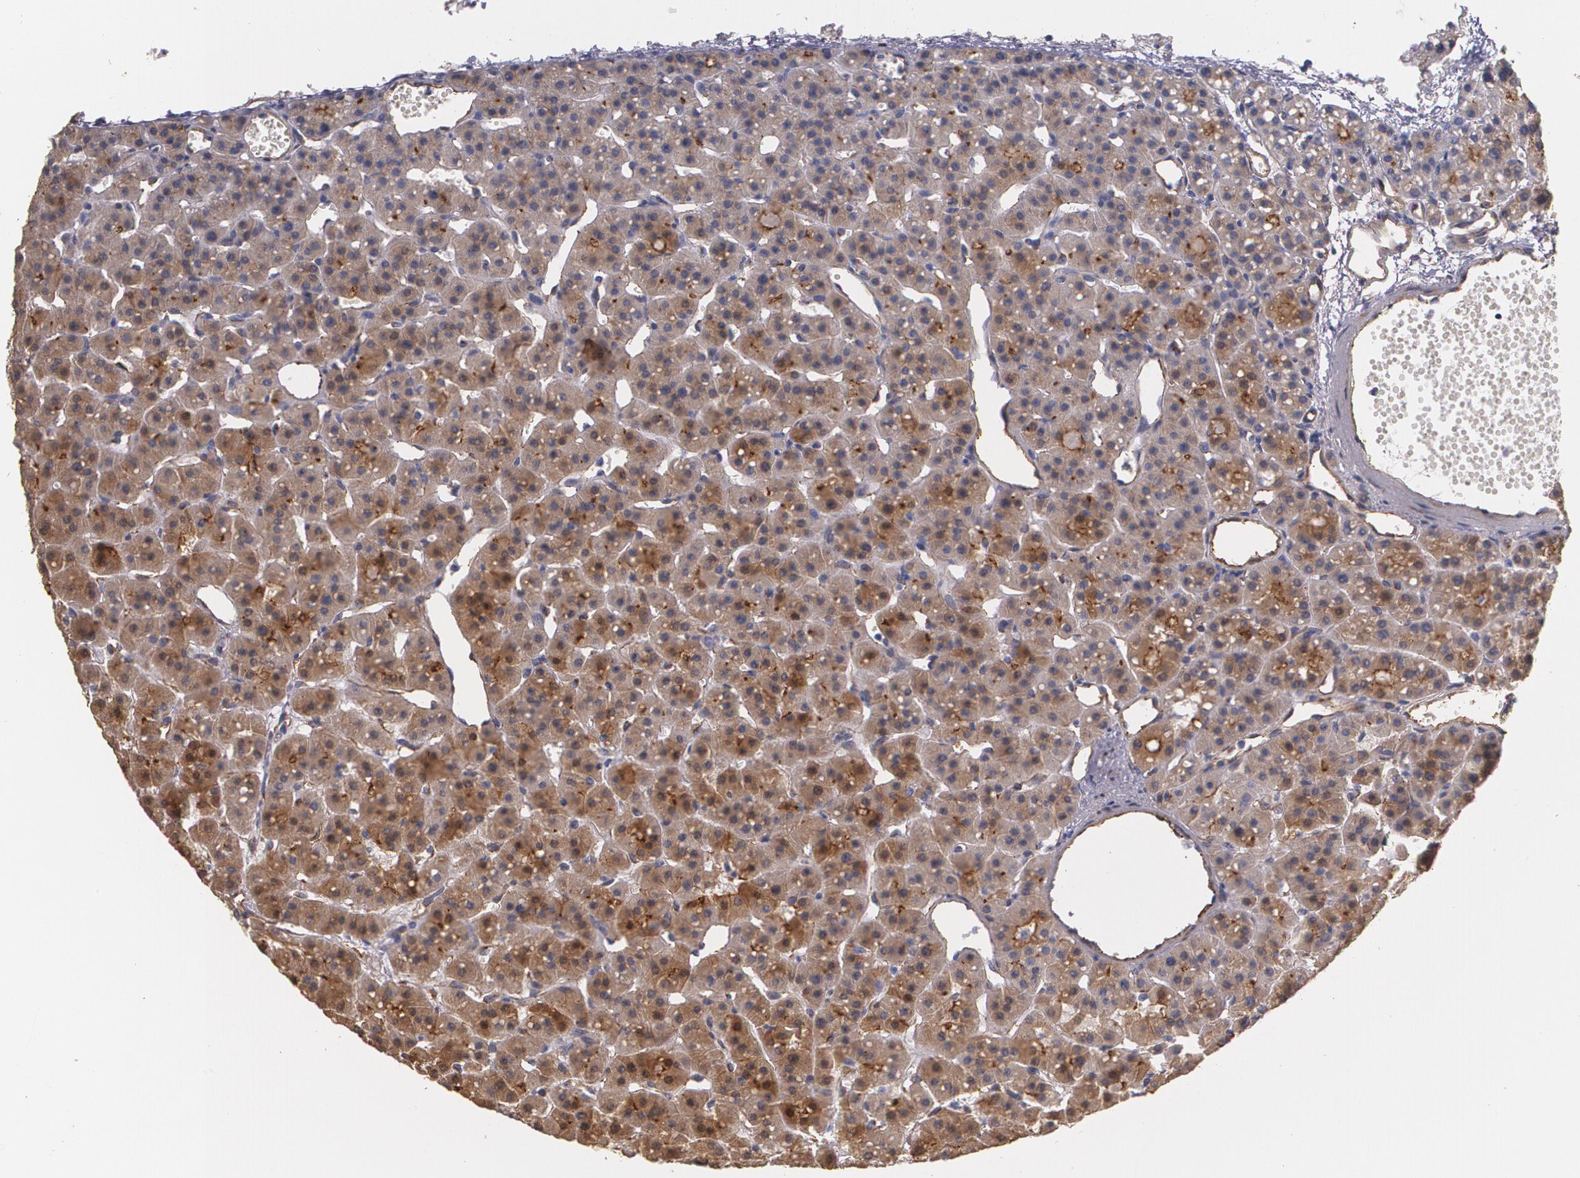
{"staining": {"intensity": "strong", "quantity": ">75%", "location": "cytoplasmic/membranous"}, "tissue": "parathyroid gland", "cell_type": "Glandular cells", "image_type": "normal", "snomed": [{"axis": "morphology", "description": "Normal tissue, NOS"}, {"axis": "topography", "description": "Parathyroid gland"}], "caption": "Unremarkable parathyroid gland was stained to show a protein in brown. There is high levels of strong cytoplasmic/membranous positivity in approximately >75% of glandular cells.", "gene": "TJP1", "patient": {"sex": "female", "age": 76}}